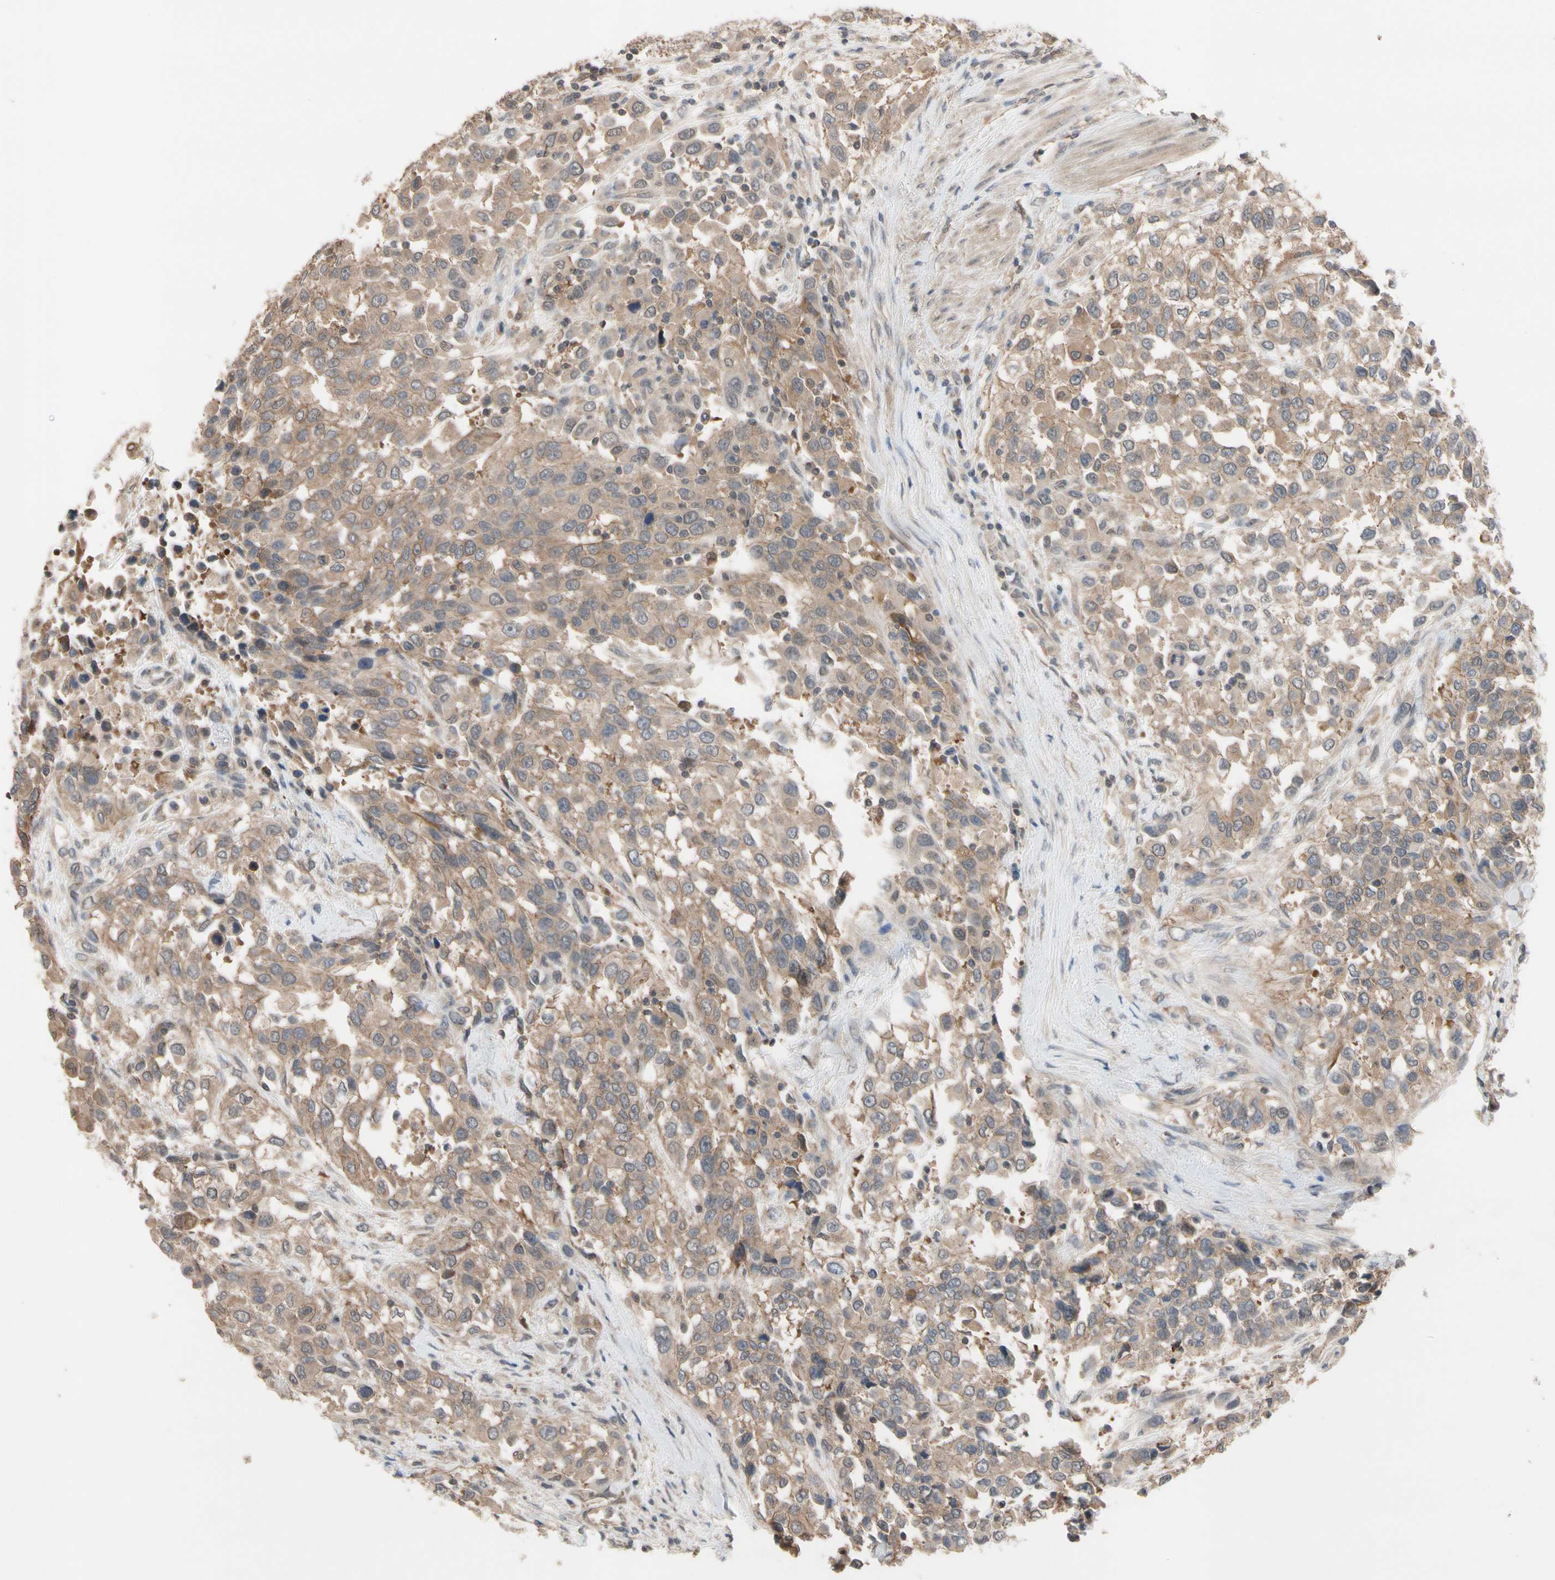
{"staining": {"intensity": "moderate", "quantity": ">75%", "location": "cytoplasmic/membranous"}, "tissue": "urothelial cancer", "cell_type": "Tumor cells", "image_type": "cancer", "snomed": [{"axis": "morphology", "description": "Urothelial carcinoma, High grade"}, {"axis": "topography", "description": "Urinary bladder"}], "caption": "Immunohistochemical staining of urothelial carcinoma (high-grade) shows moderate cytoplasmic/membranous protein expression in about >75% of tumor cells. The protein is stained brown, and the nuclei are stained in blue (DAB IHC with brightfield microscopy, high magnification).", "gene": "DPP8", "patient": {"sex": "female", "age": 80}}